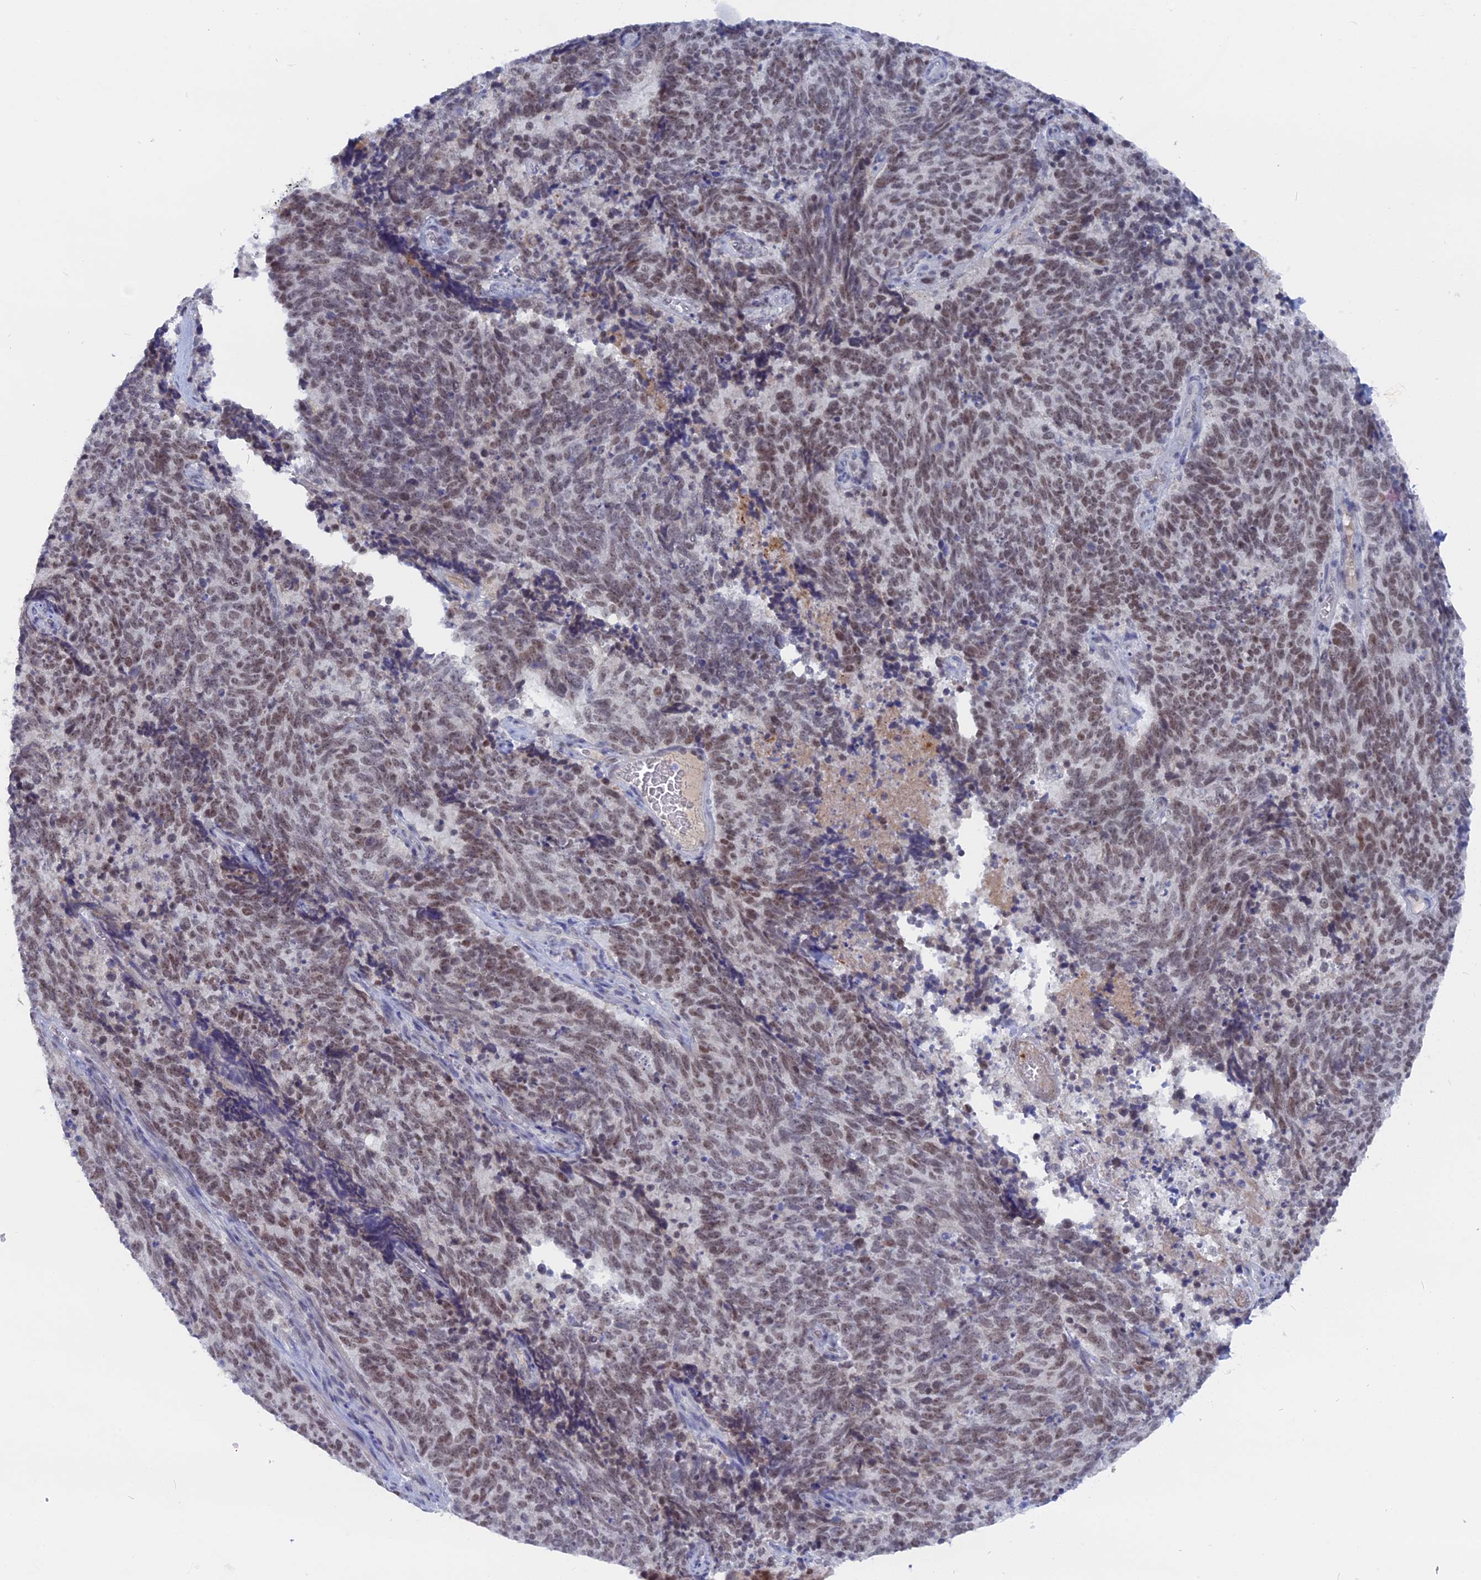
{"staining": {"intensity": "moderate", "quantity": "25%-75%", "location": "nuclear"}, "tissue": "cervical cancer", "cell_type": "Tumor cells", "image_type": "cancer", "snomed": [{"axis": "morphology", "description": "Squamous cell carcinoma, NOS"}, {"axis": "topography", "description": "Cervix"}], "caption": "Tumor cells demonstrate moderate nuclear expression in approximately 25%-75% of cells in cervical cancer.", "gene": "BRD2", "patient": {"sex": "female", "age": 29}}